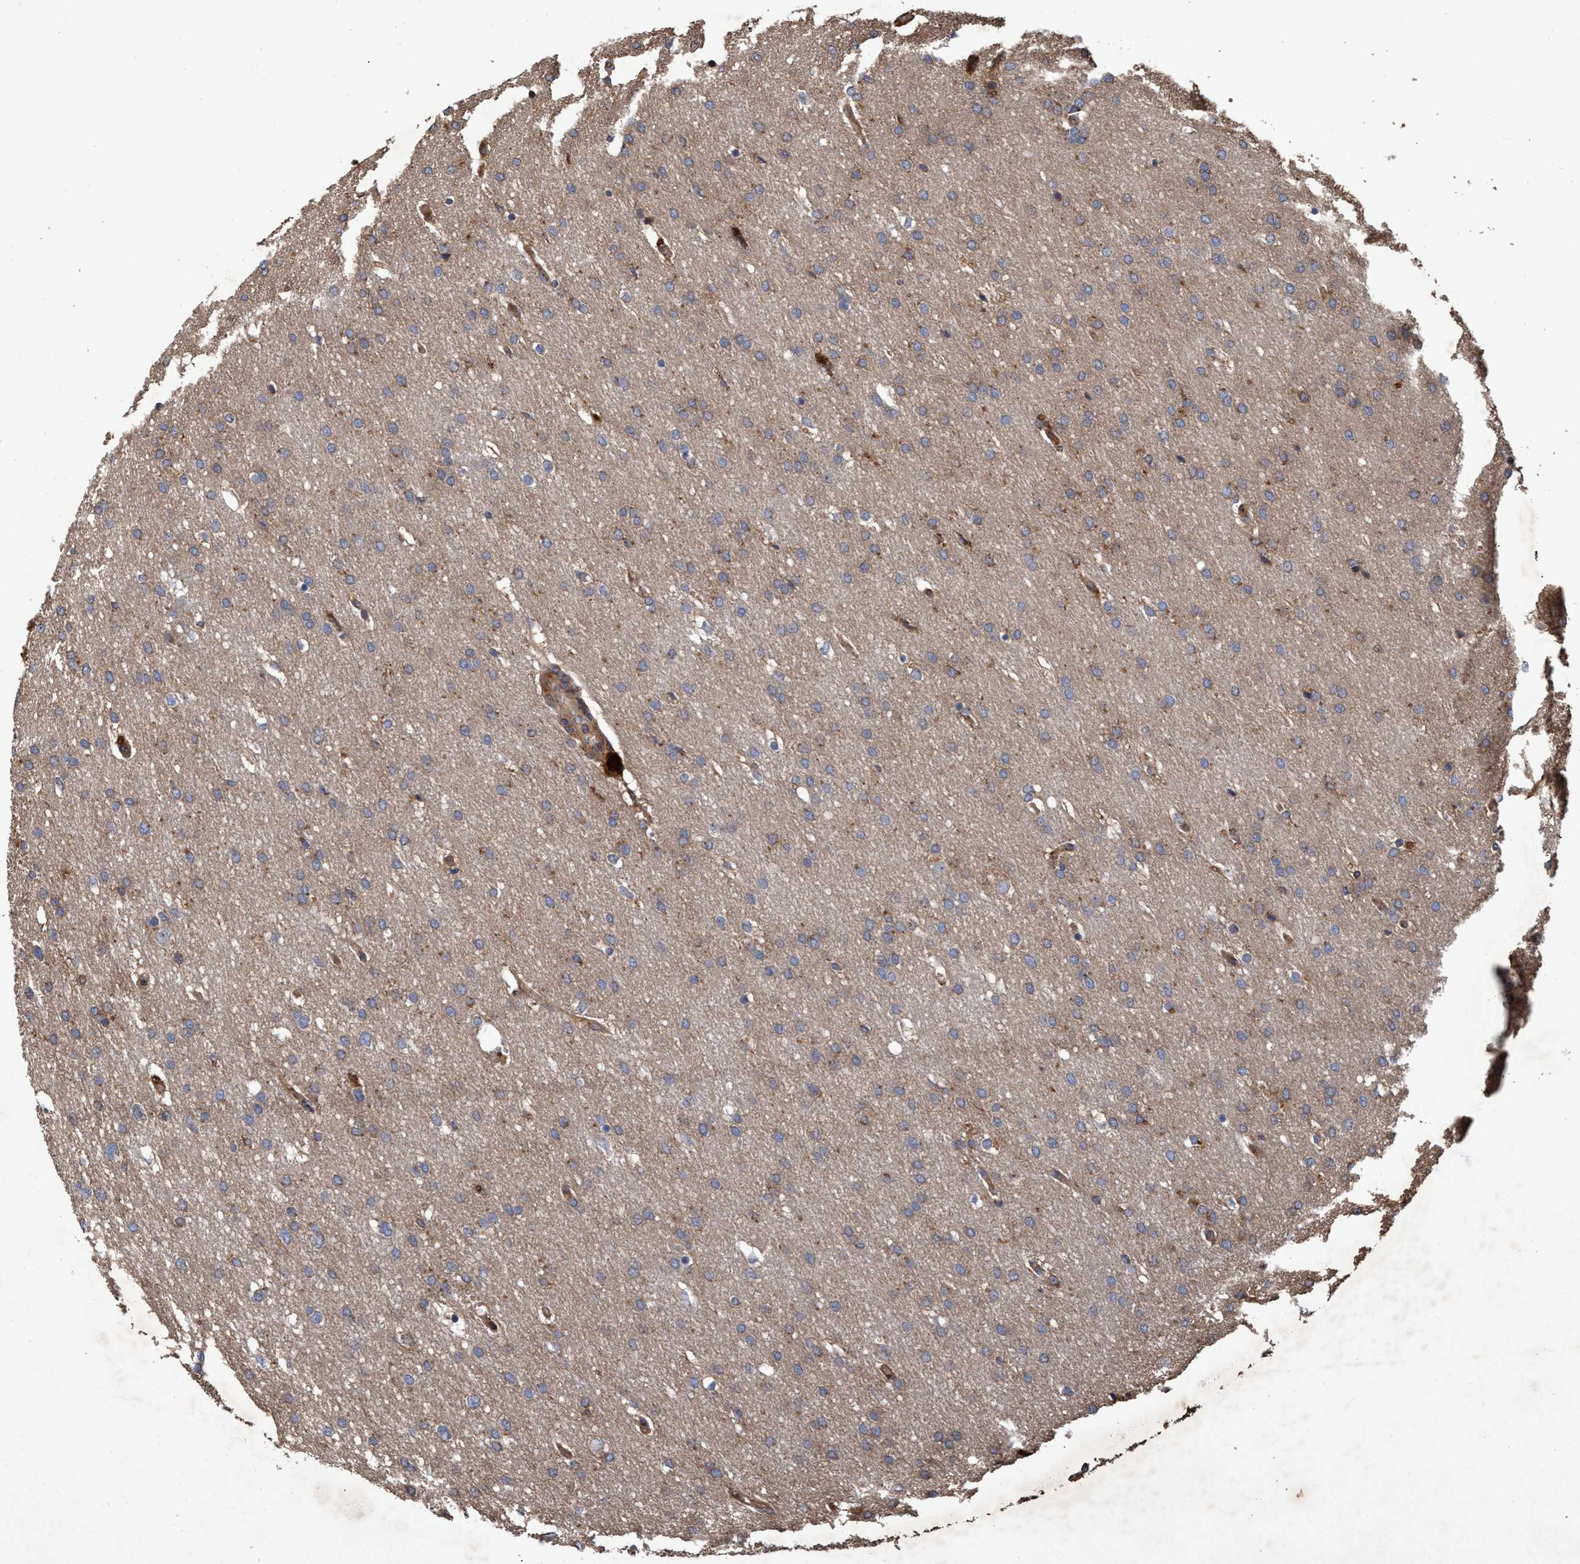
{"staining": {"intensity": "weak", "quantity": ">75%", "location": "cytoplasmic/membranous"}, "tissue": "glioma", "cell_type": "Tumor cells", "image_type": "cancer", "snomed": [{"axis": "morphology", "description": "Glioma, malignant, Low grade"}, {"axis": "topography", "description": "Brain"}], "caption": "Immunohistochemical staining of glioma exhibits weak cytoplasmic/membranous protein expression in about >75% of tumor cells. The staining is performed using DAB (3,3'-diaminobenzidine) brown chromogen to label protein expression. The nuclei are counter-stained blue using hematoxylin.", "gene": "CHMP6", "patient": {"sex": "female", "age": 37}}